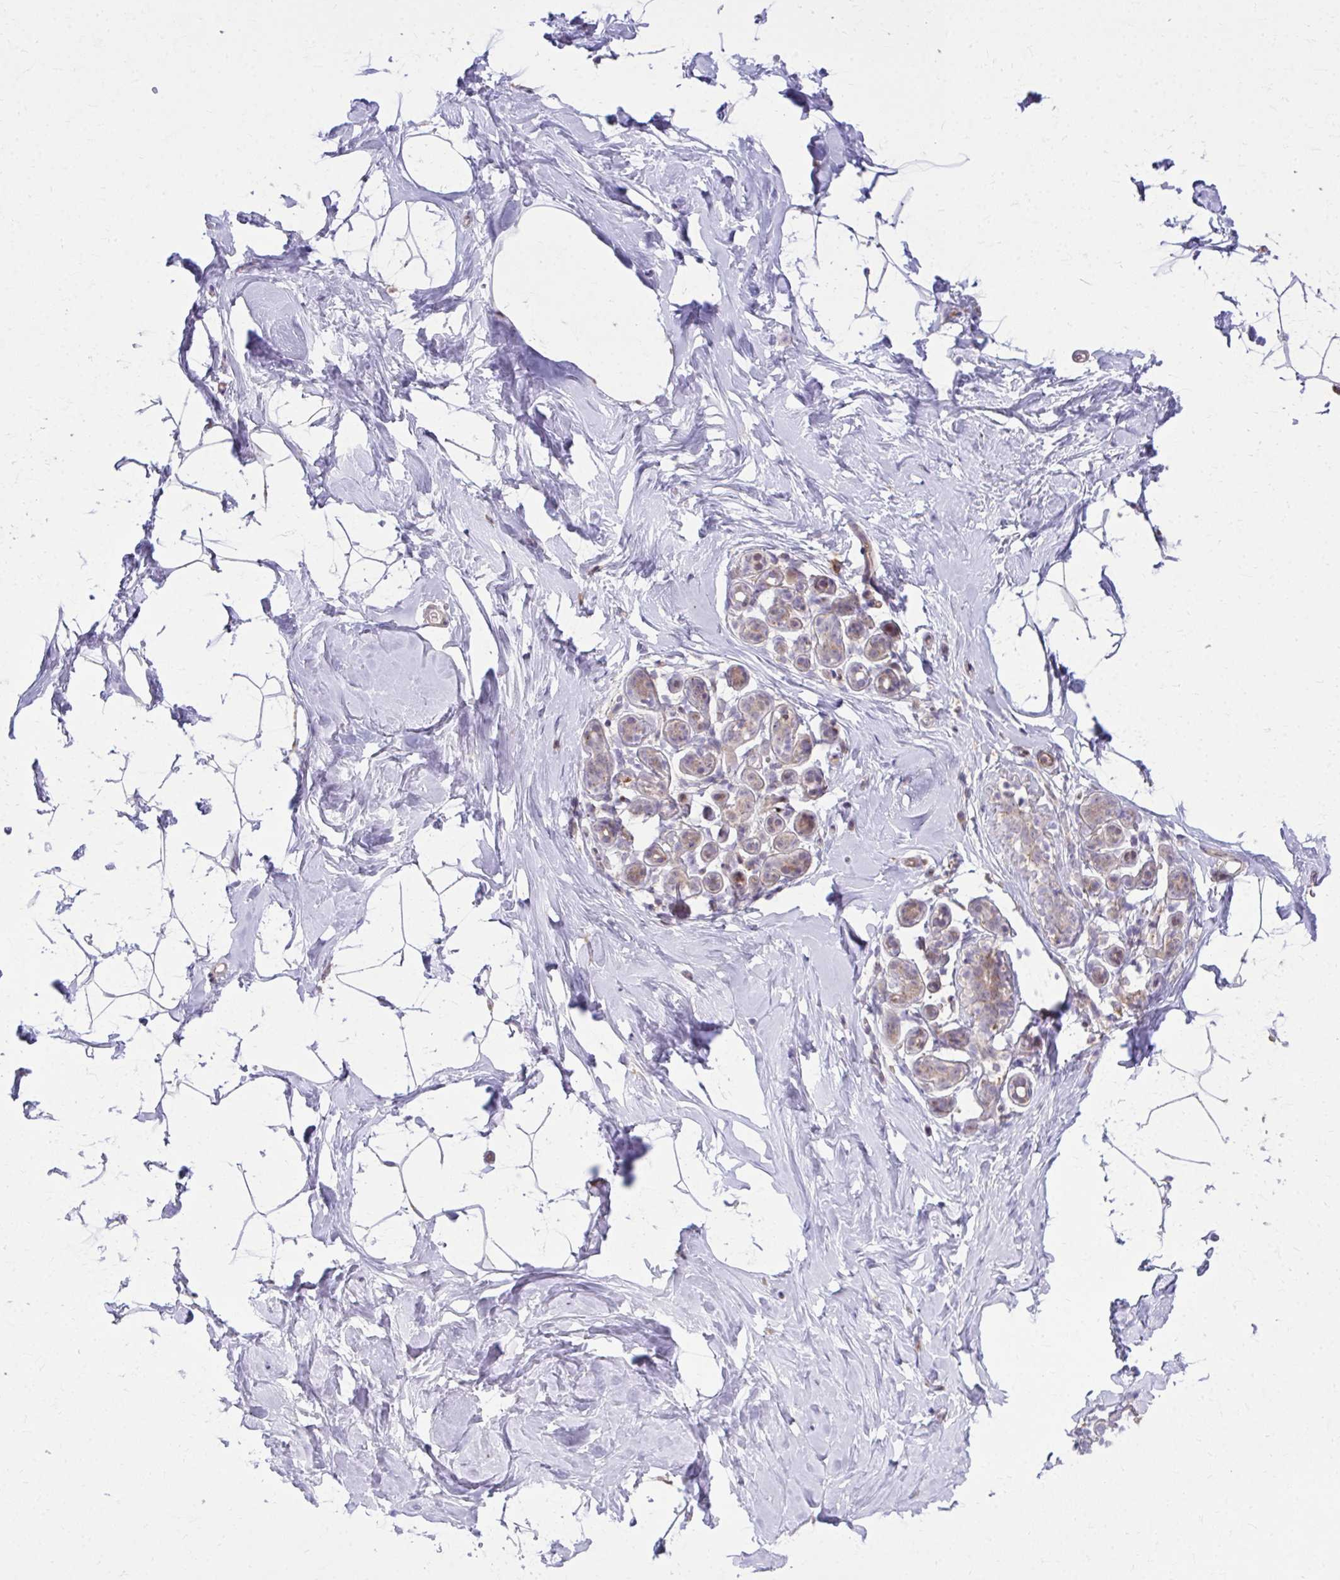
{"staining": {"intensity": "negative", "quantity": "none", "location": "none"}, "tissue": "breast", "cell_type": "Adipocytes", "image_type": "normal", "snomed": [{"axis": "morphology", "description": "Normal tissue, NOS"}, {"axis": "topography", "description": "Breast"}], "caption": "Benign breast was stained to show a protein in brown. There is no significant positivity in adipocytes.", "gene": "C16orf54", "patient": {"sex": "female", "age": 32}}